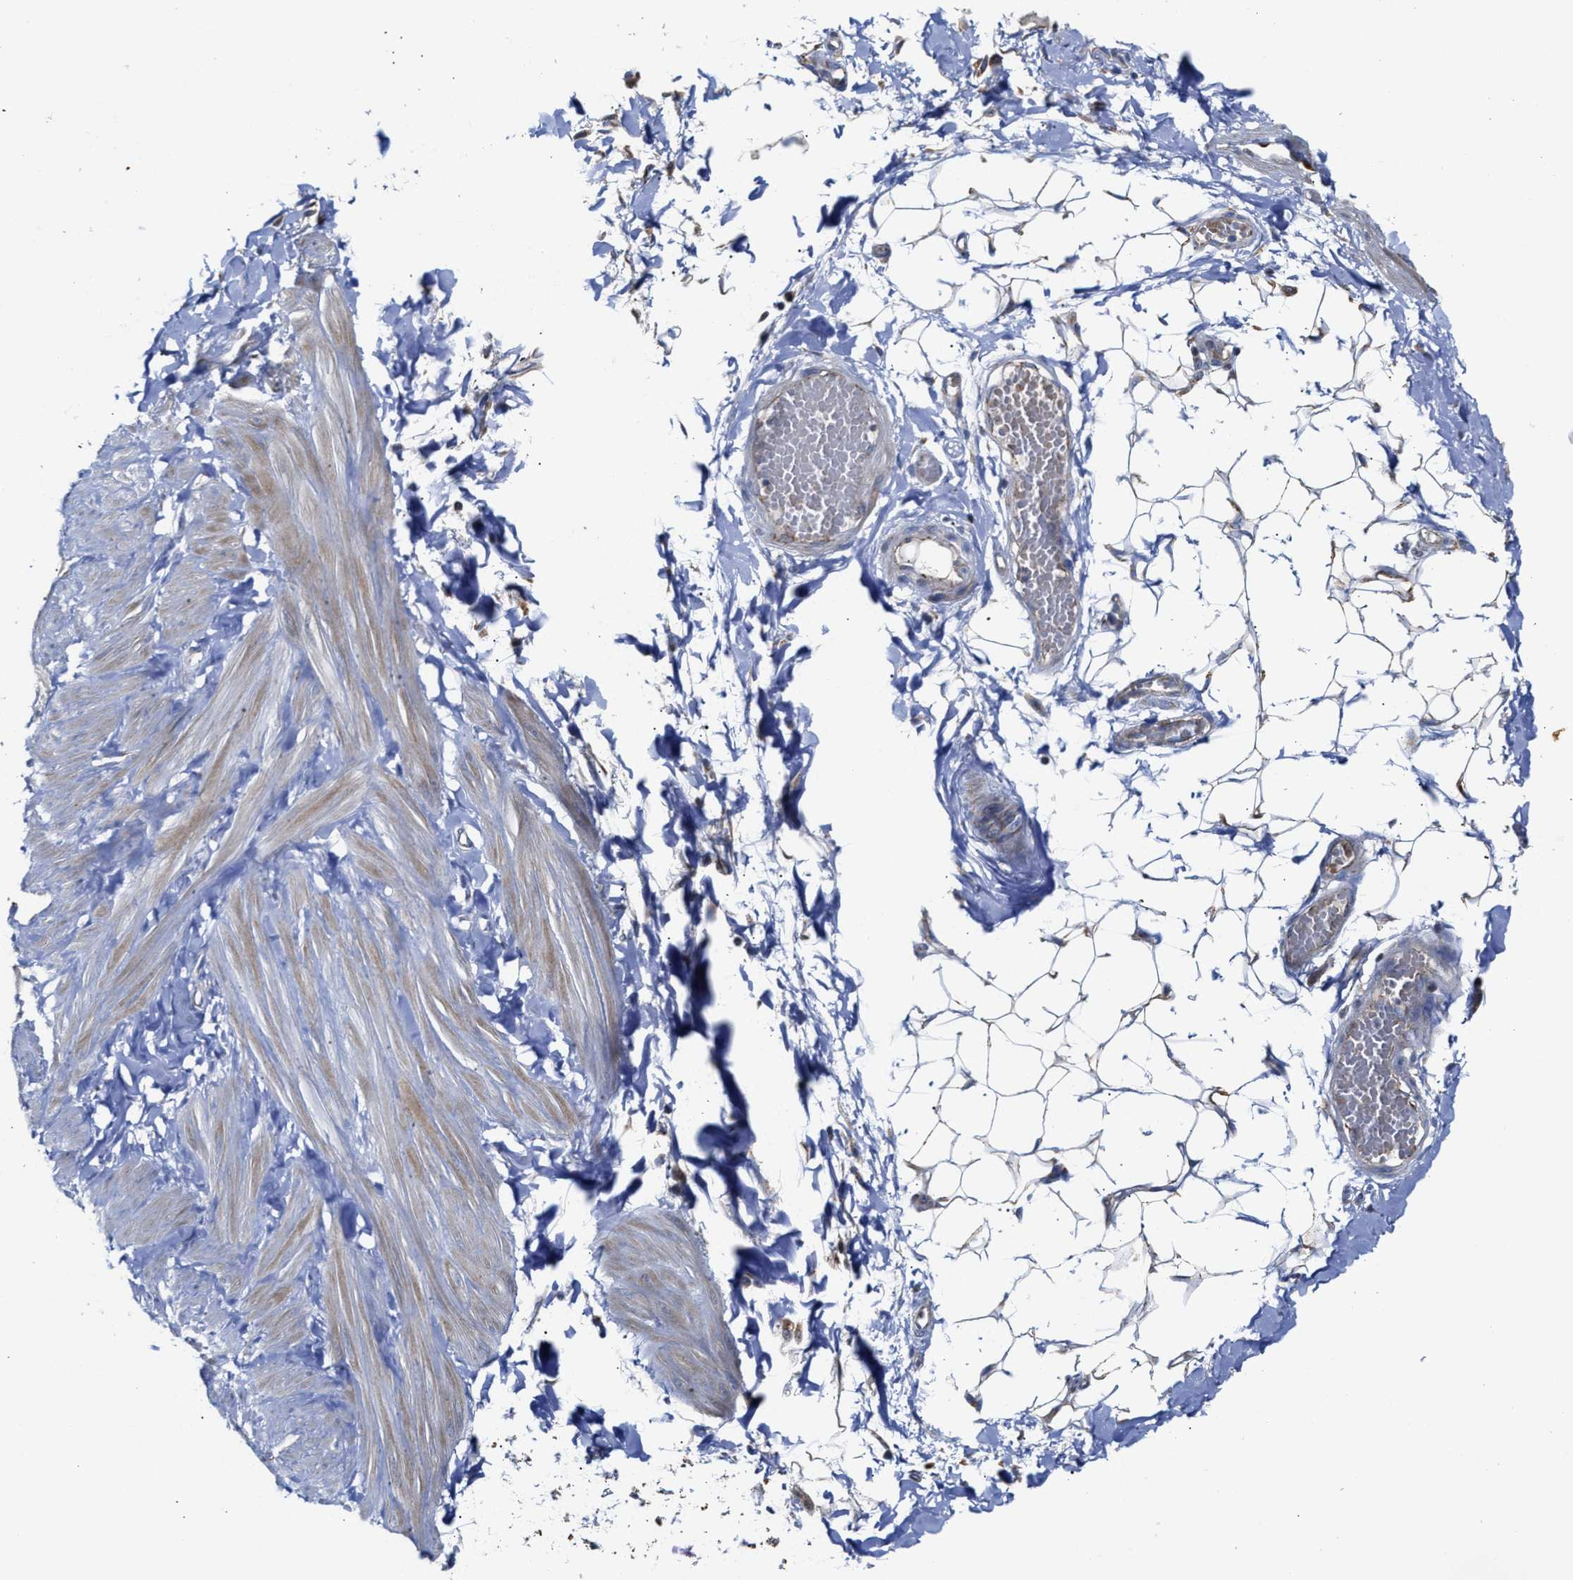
{"staining": {"intensity": "weak", "quantity": ">75%", "location": "cytoplasmic/membranous"}, "tissue": "adipose tissue", "cell_type": "Adipocytes", "image_type": "normal", "snomed": [{"axis": "morphology", "description": "Normal tissue, NOS"}, {"axis": "topography", "description": "Adipose tissue"}, {"axis": "topography", "description": "Vascular tissue"}, {"axis": "topography", "description": "Peripheral nerve tissue"}], "caption": "IHC histopathology image of normal adipose tissue stained for a protein (brown), which demonstrates low levels of weak cytoplasmic/membranous expression in about >75% of adipocytes.", "gene": "JAG1", "patient": {"sex": "male", "age": 25}}